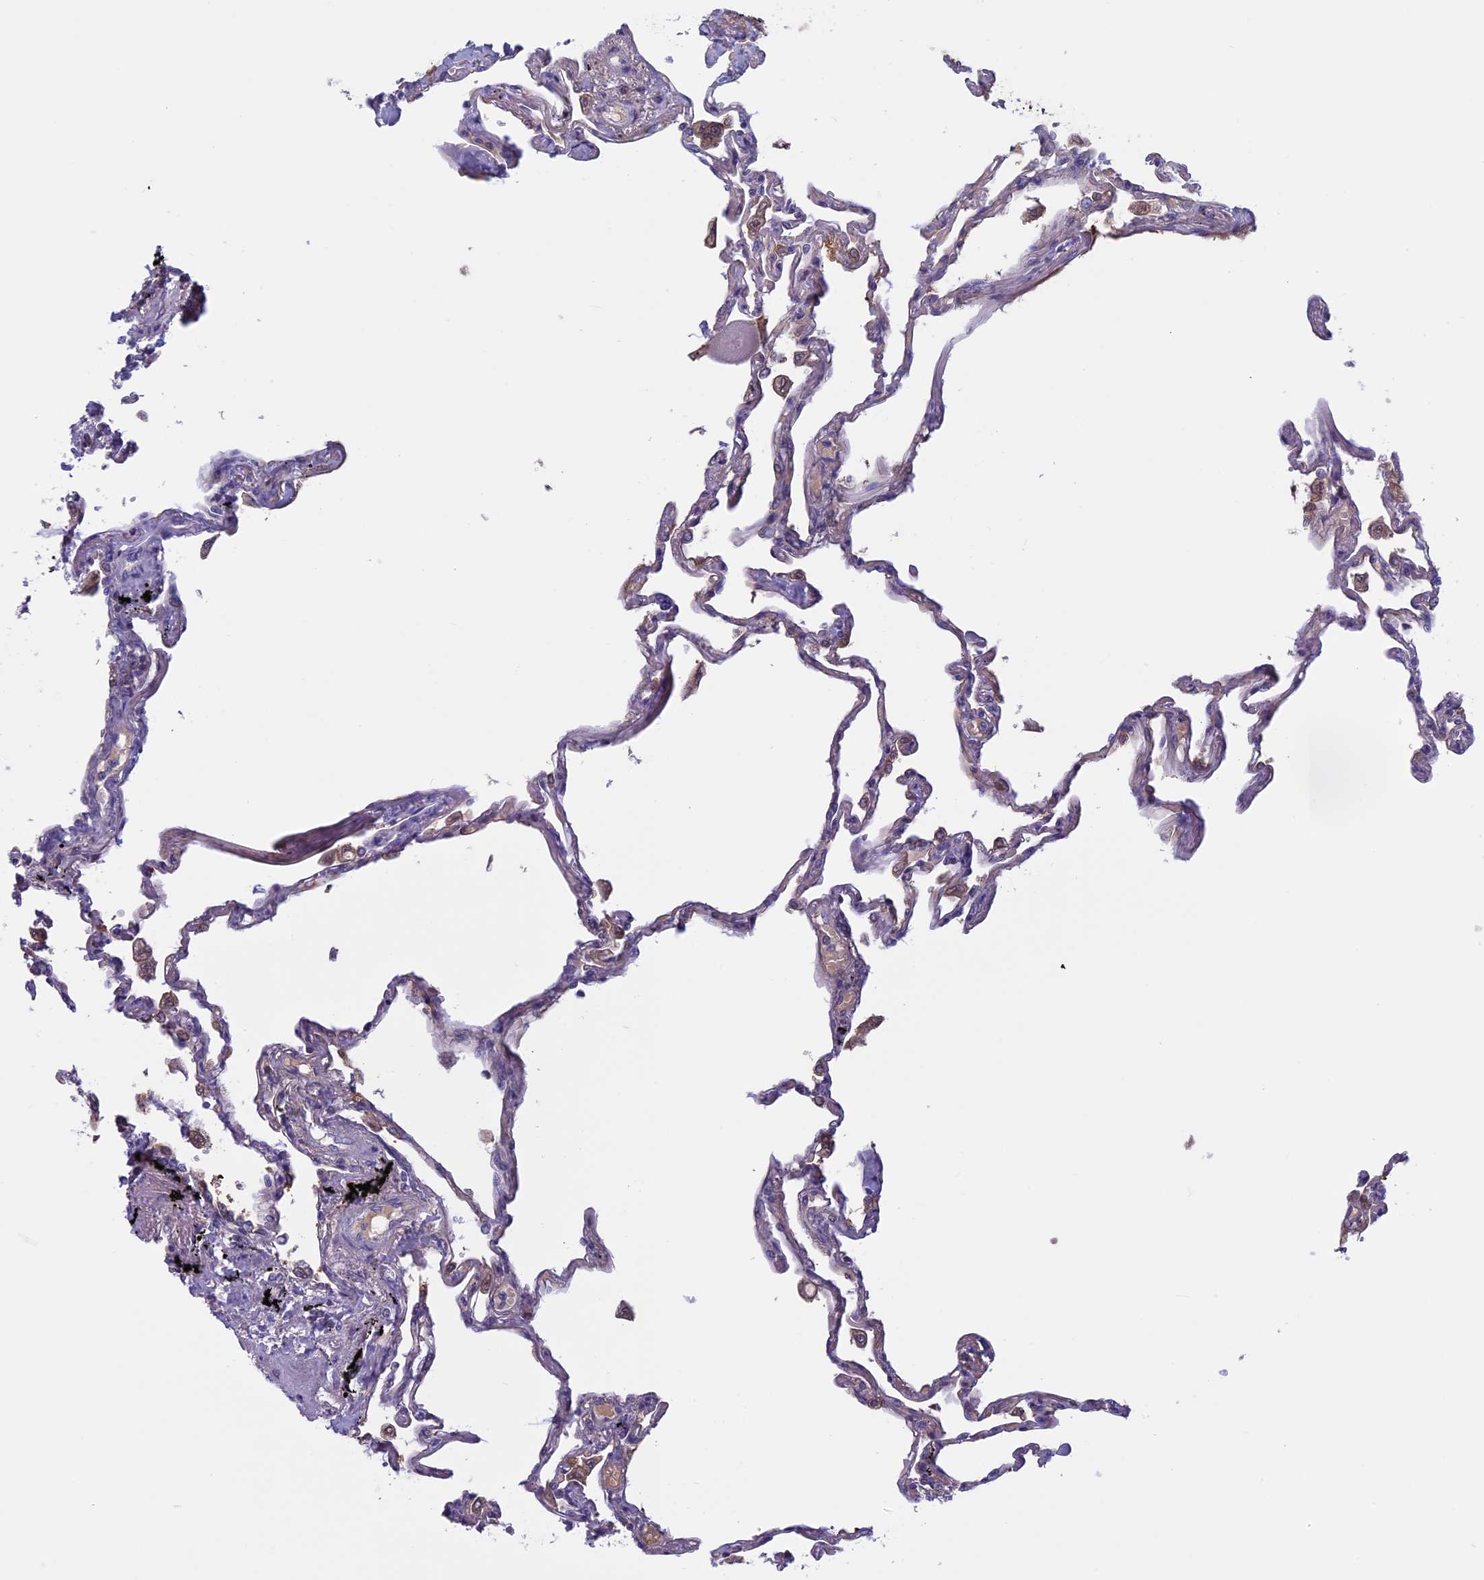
{"staining": {"intensity": "weak", "quantity": "25%-75%", "location": "cytoplasmic/membranous"}, "tissue": "lung", "cell_type": "Alveolar cells", "image_type": "normal", "snomed": [{"axis": "morphology", "description": "Normal tissue, NOS"}, {"axis": "topography", "description": "Lung"}], "caption": "A photomicrograph of lung stained for a protein demonstrates weak cytoplasmic/membranous brown staining in alveolar cells.", "gene": "ANGPTL2", "patient": {"sex": "female", "age": 67}}